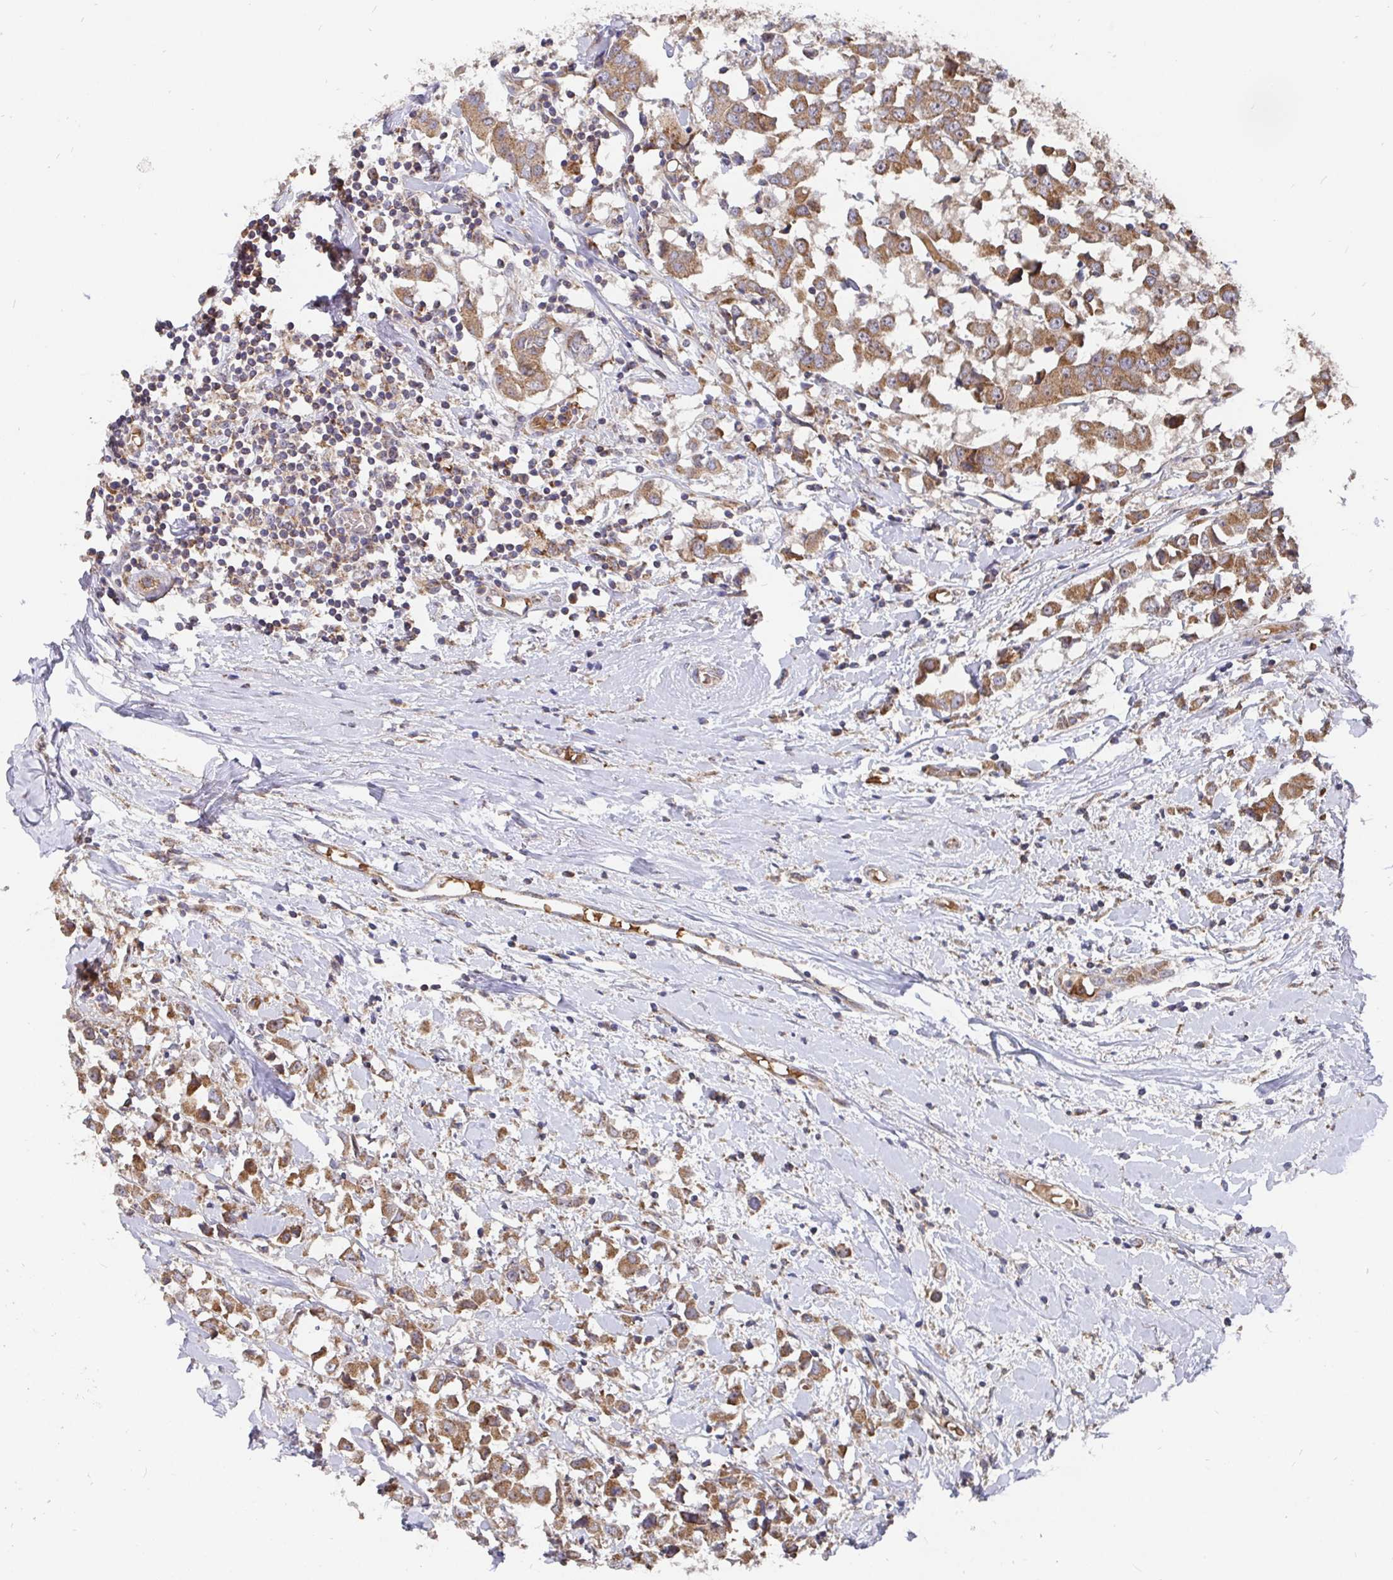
{"staining": {"intensity": "moderate", "quantity": ">75%", "location": "cytoplasmic/membranous"}, "tissue": "breast cancer", "cell_type": "Tumor cells", "image_type": "cancer", "snomed": [{"axis": "morphology", "description": "Duct carcinoma"}, {"axis": "topography", "description": "Breast"}], "caption": "A medium amount of moderate cytoplasmic/membranous staining is seen in approximately >75% of tumor cells in infiltrating ductal carcinoma (breast) tissue. The protein of interest is shown in brown color, while the nuclei are stained blue.", "gene": "PDF", "patient": {"sex": "female", "age": 61}}